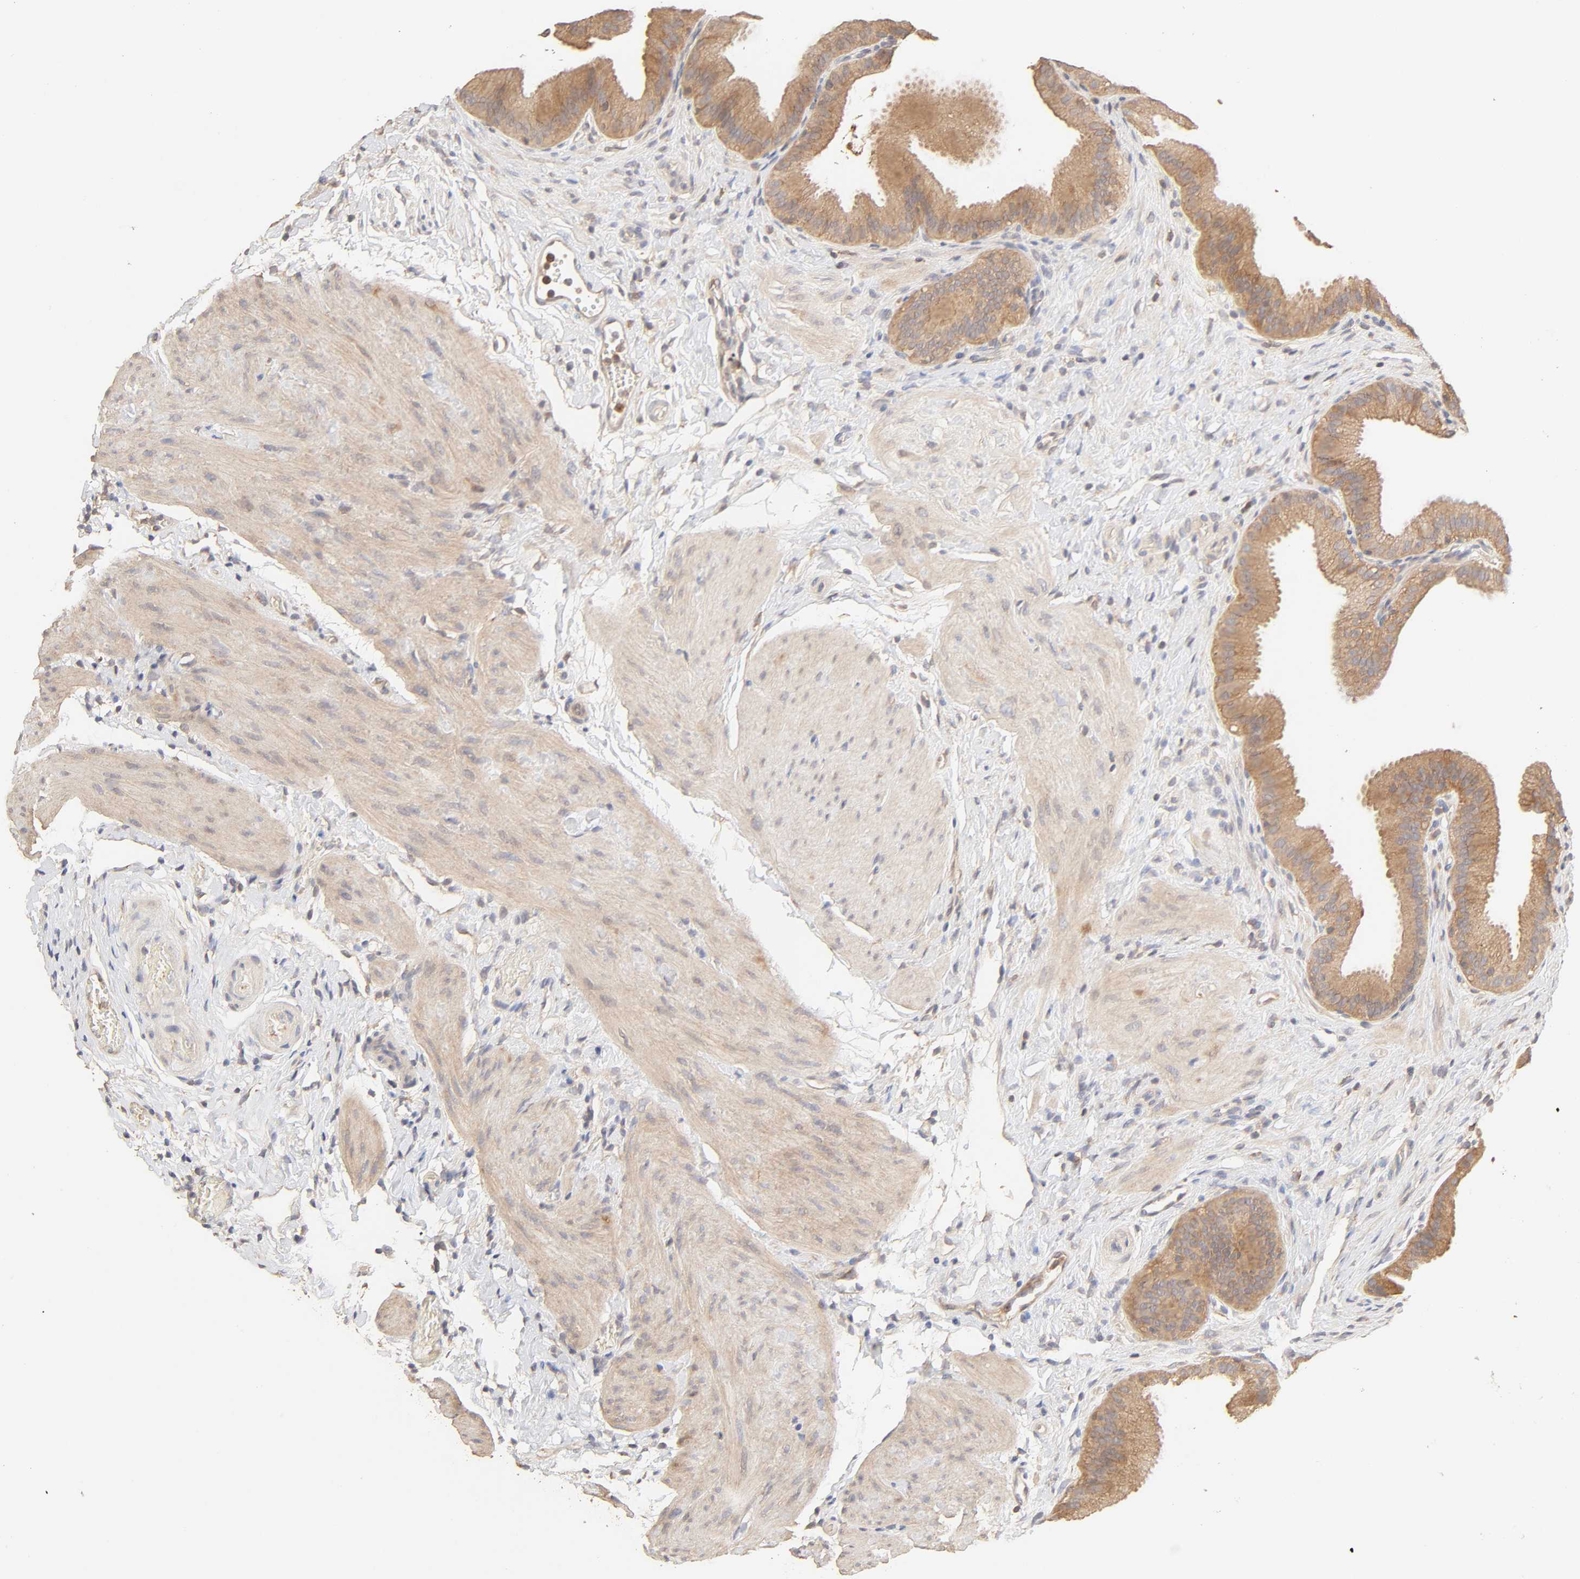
{"staining": {"intensity": "moderate", "quantity": ">75%", "location": "cytoplasmic/membranous"}, "tissue": "gallbladder", "cell_type": "Glandular cells", "image_type": "normal", "snomed": [{"axis": "morphology", "description": "Normal tissue, NOS"}, {"axis": "topography", "description": "Gallbladder"}], "caption": "This micrograph displays IHC staining of normal gallbladder, with medium moderate cytoplasmic/membranous expression in approximately >75% of glandular cells.", "gene": "AP1G2", "patient": {"sex": "female", "age": 63}}